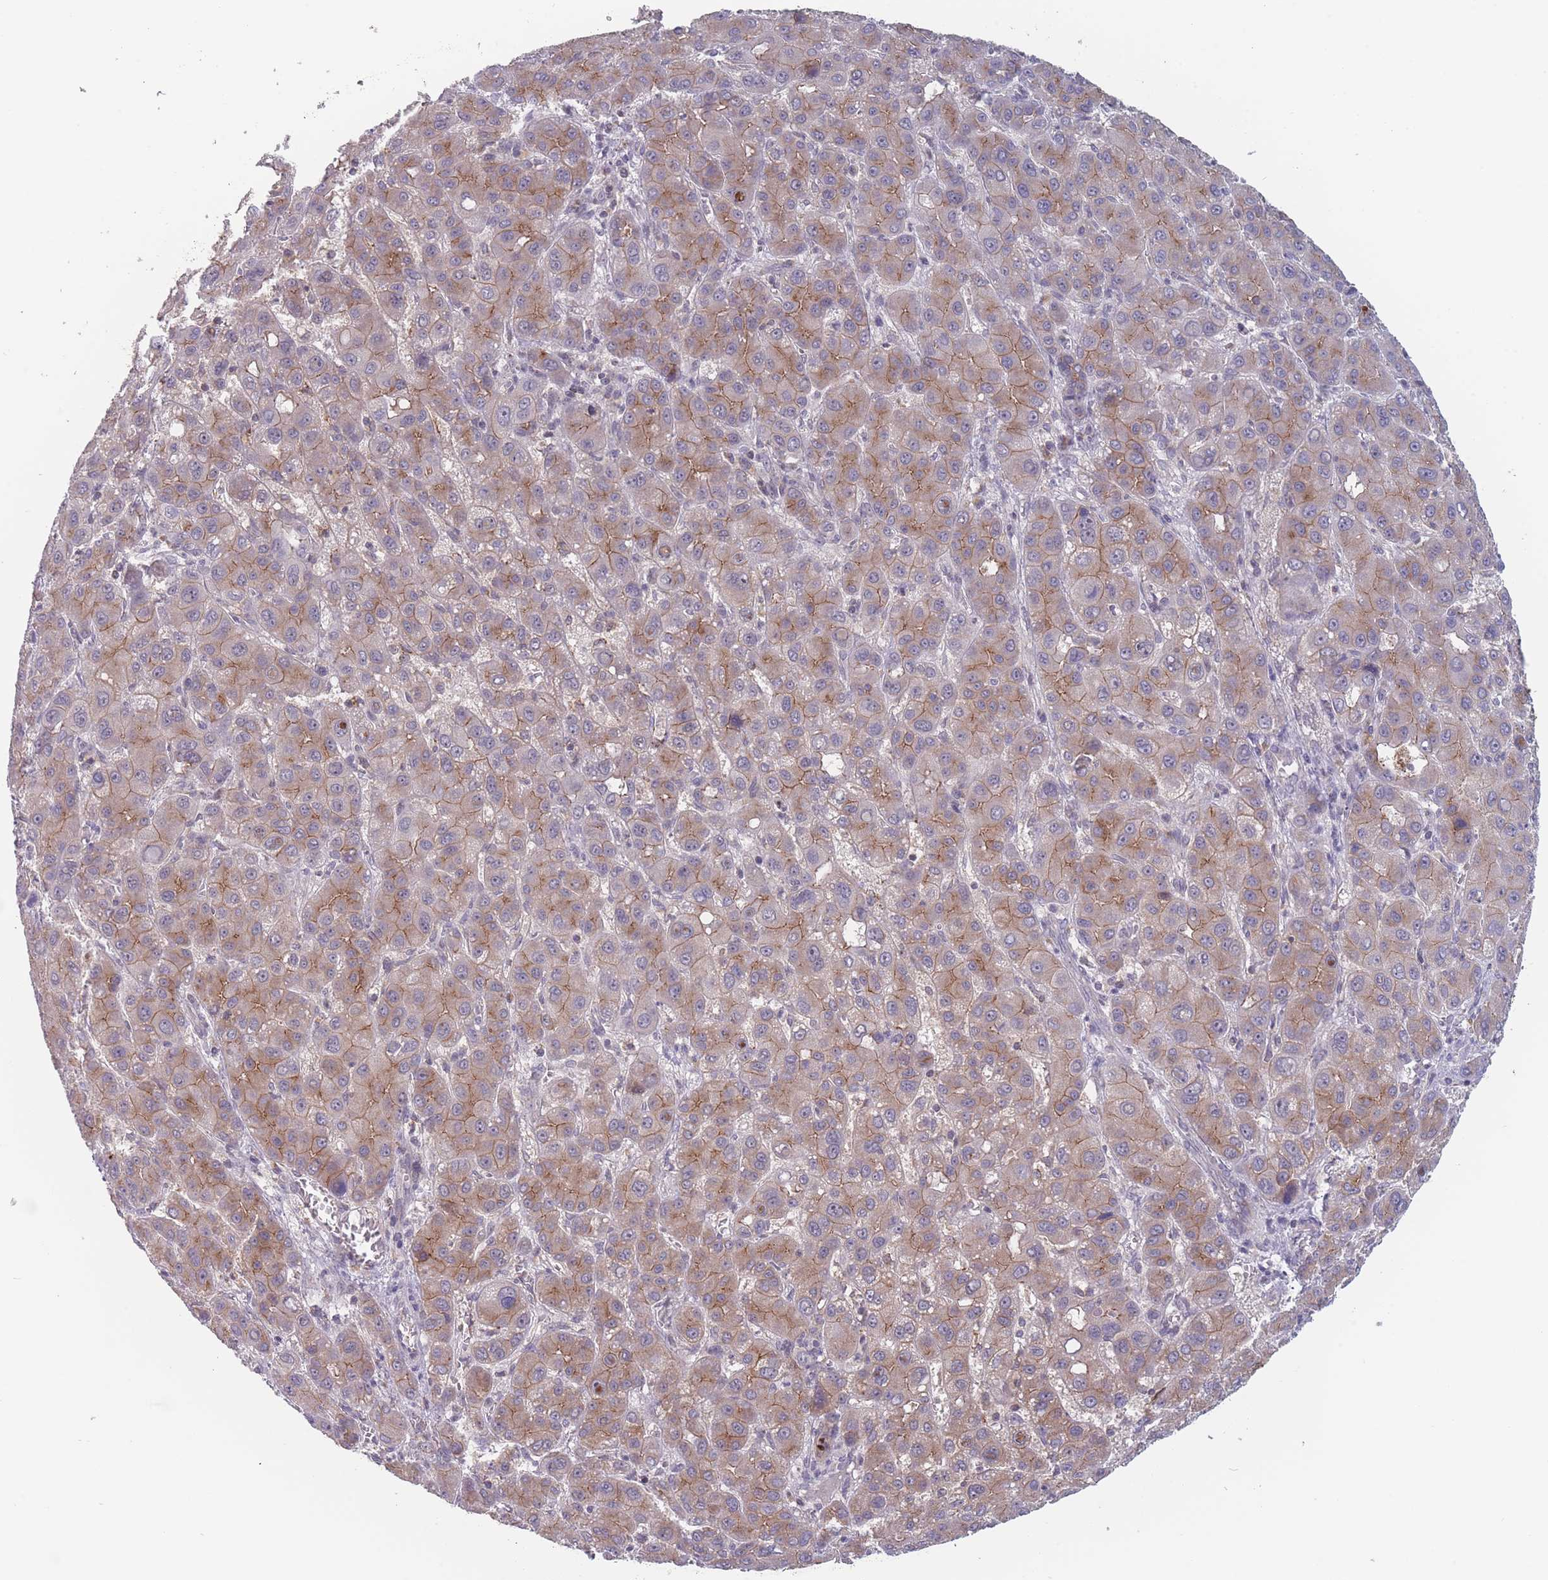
{"staining": {"intensity": "moderate", "quantity": "25%-75%", "location": "cytoplasmic/membranous"}, "tissue": "liver cancer", "cell_type": "Tumor cells", "image_type": "cancer", "snomed": [{"axis": "morphology", "description": "Carcinoma, Hepatocellular, NOS"}, {"axis": "topography", "description": "Liver"}], "caption": "Human liver cancer stained with a protein marker shows moderate staining in tumor cells.", "gene": "TMEM232", "patient": {"sex": "male", "age": 55}}